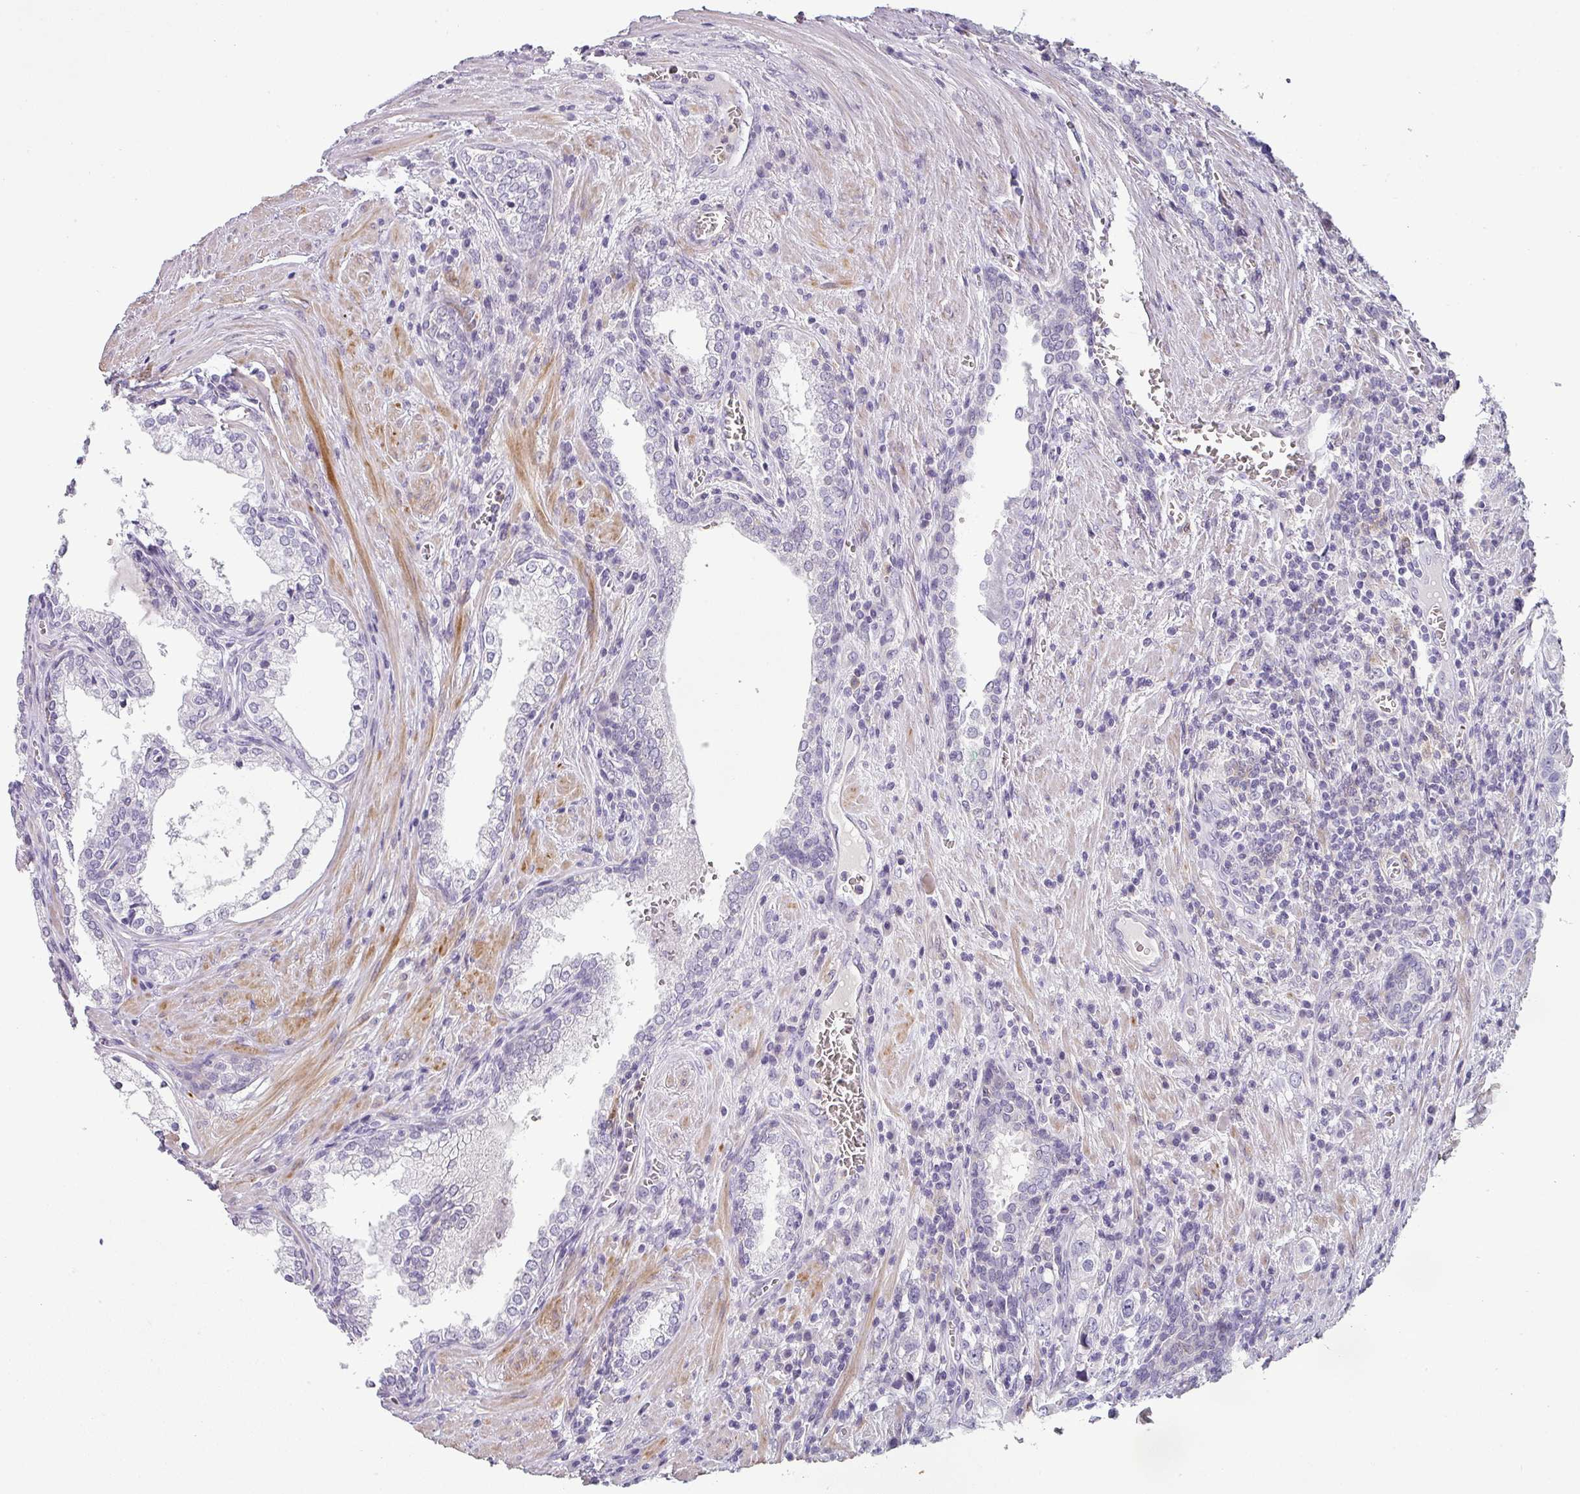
{"staining": {"intensity": "negative", "quantity": "none", "location": "none"}, "tissue": "prostate cancer", "cell_type": "Tumor cells", "image_type": "cancer", "snomed": [{"axis": "morphology", "description": "Adenocarcinoma, High grade"}, {"axis": "topography", "description": "Prostate"}], "caption": "Prostate adenocarcinoma (high-grade) was stained to show a protein in brown. There is no significant expression in tumor cells.", "gene": "BTLA", "patient": {"sex": "male", "age": 71}}